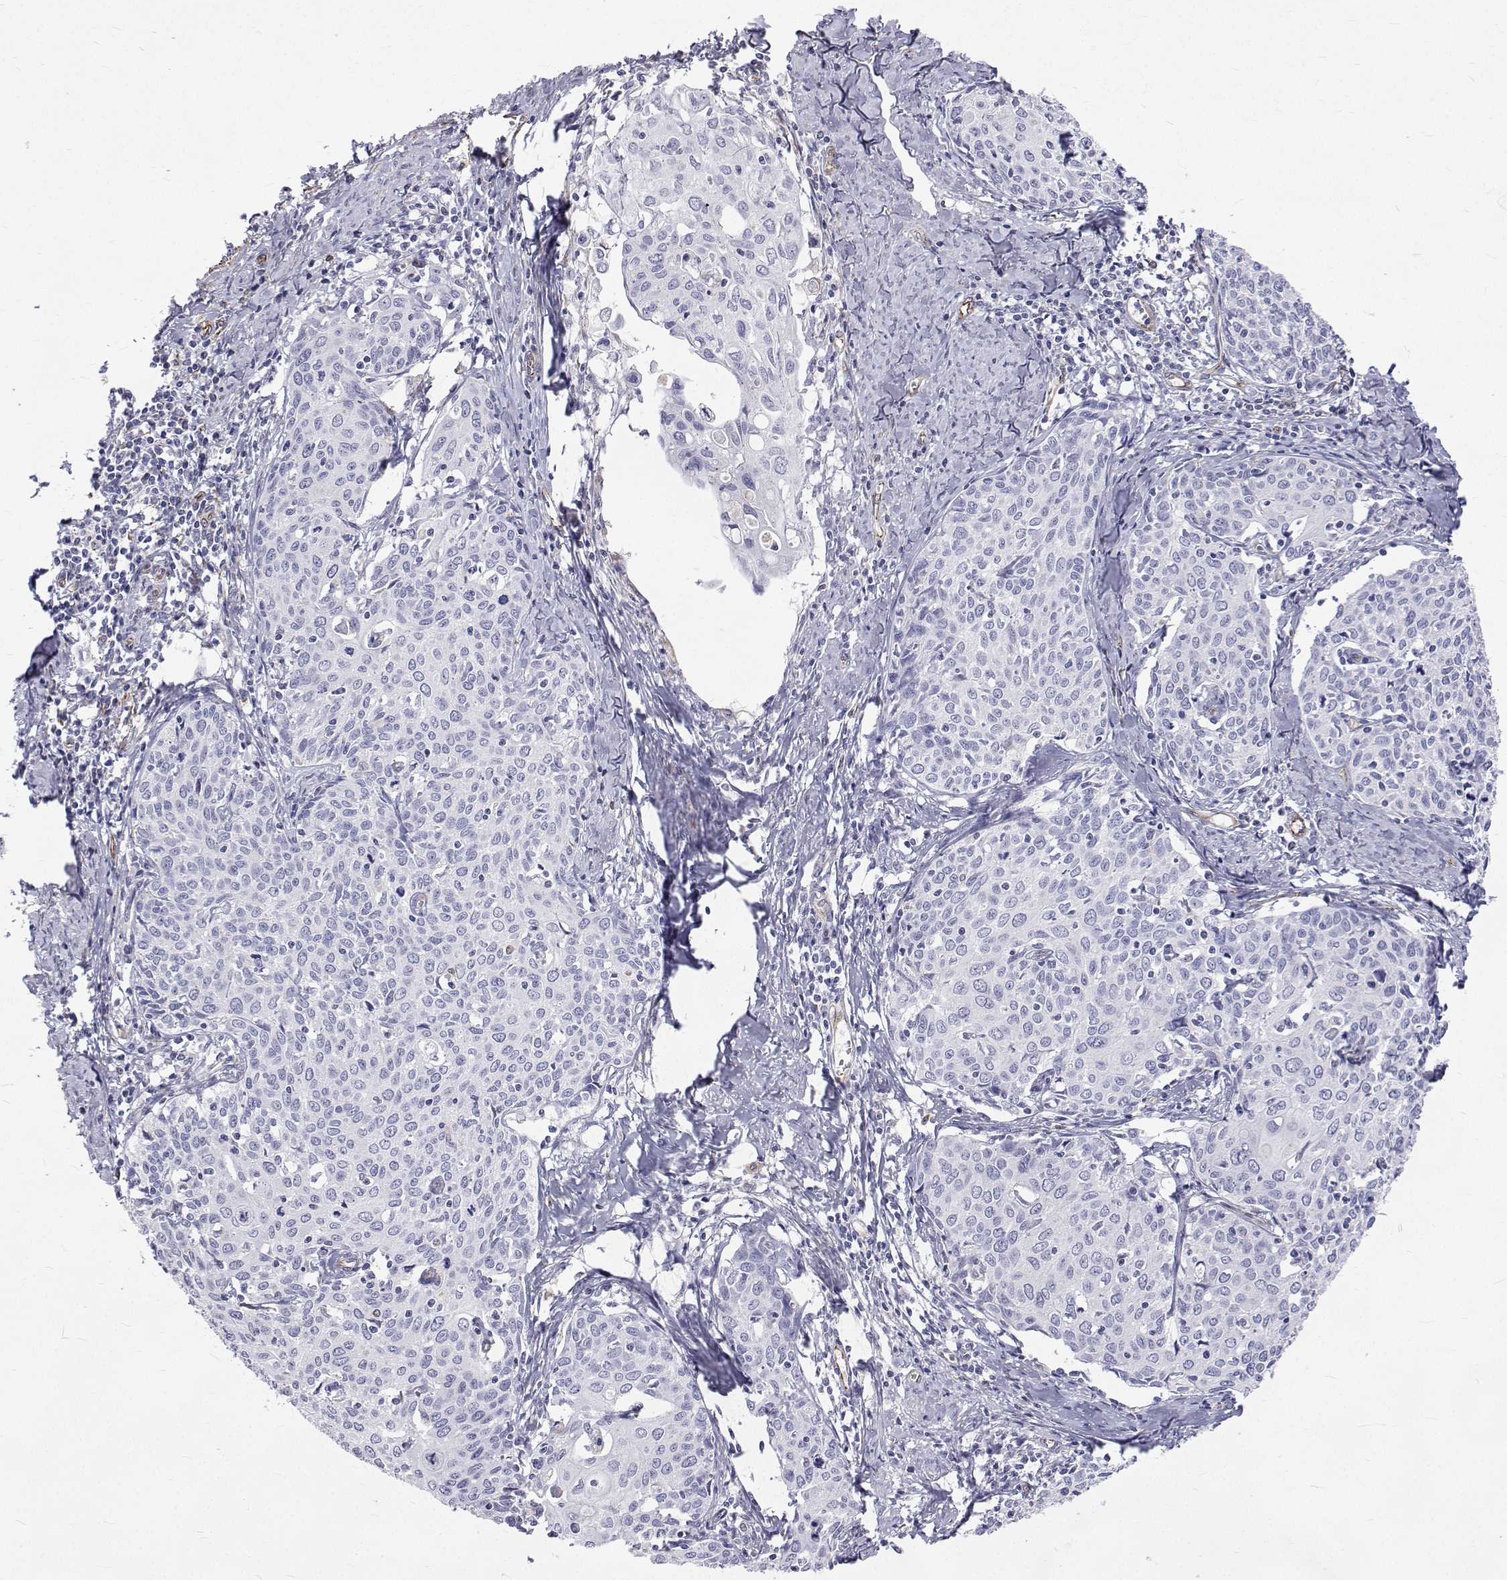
{"staining": {"intensity": "negative", "quantity": "none", "location": "none"}, "tissue": "cervical cancer", "cell_type": "Tumor cells", "image_type": "cancer", "snomed": [{"axis": "morphology", "description": "Squamous cell carcinoma, NOS"}, {"axis": "topography", "description": "Cervix"}], "caption": "Immunohistochemical staining of cervical cancer exhibits no significant staining in tumor cells.", "gene": "OPRPN", "patient": {"sex": "female", "age": 62}}